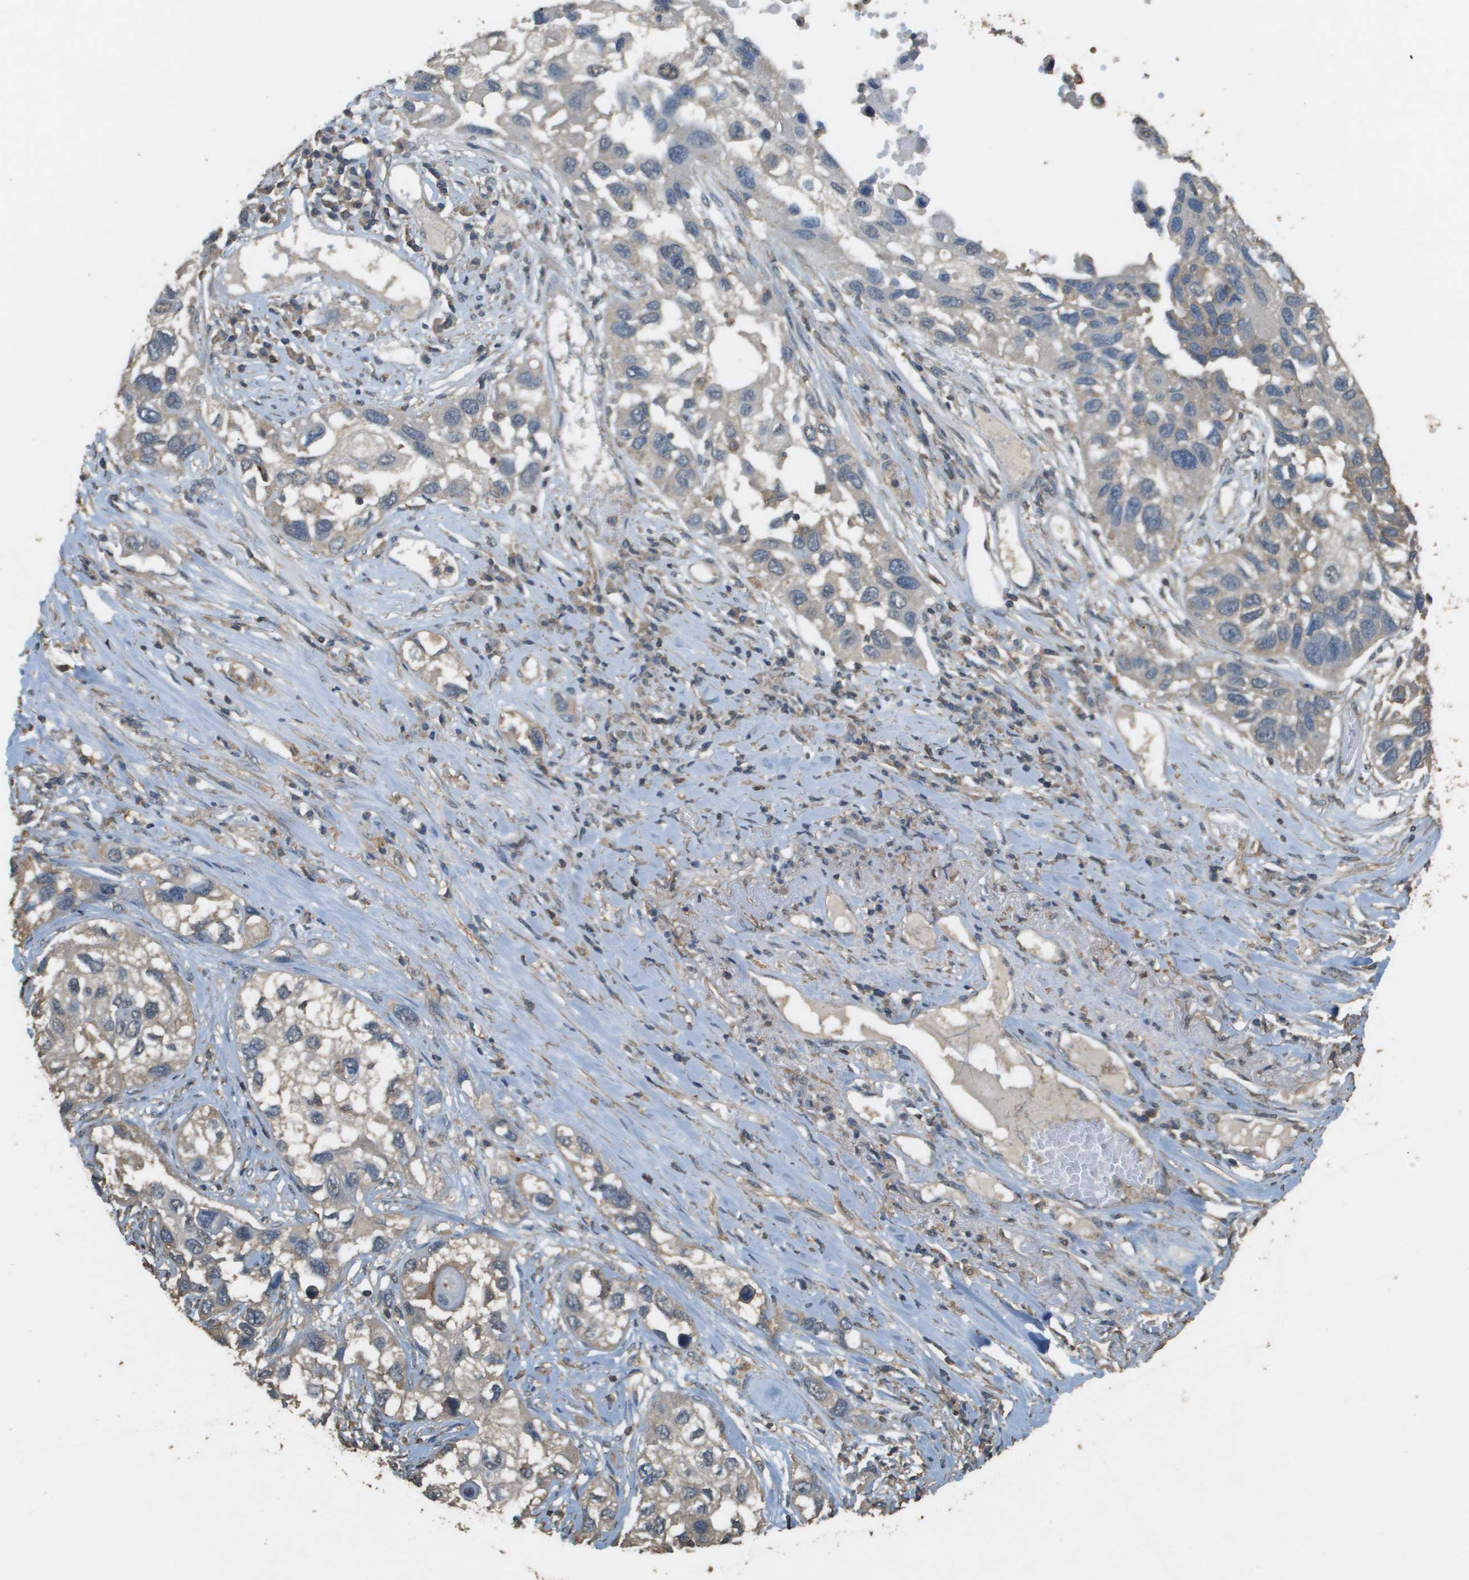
{"staining": {"intensity": "weak", "quantity": "<25%", "location": "cytoplasmic/membranous"}, "tissue": "lung cancer", "cell_type": "Tumor cells", "image_type": "cancer", "snomed": [{"axis": "morphology", "description": "Squamous cell carcinoma, NOS"}, {"axis": "topography", "description": "Lung"}], "caption": "This is an immunohistochemistry micrograph of squamous cell carcinoma (lung). There is no staining in tumor cells.", "gene": "MS4A7", "patient": {"sex": "male", "age": 71}}